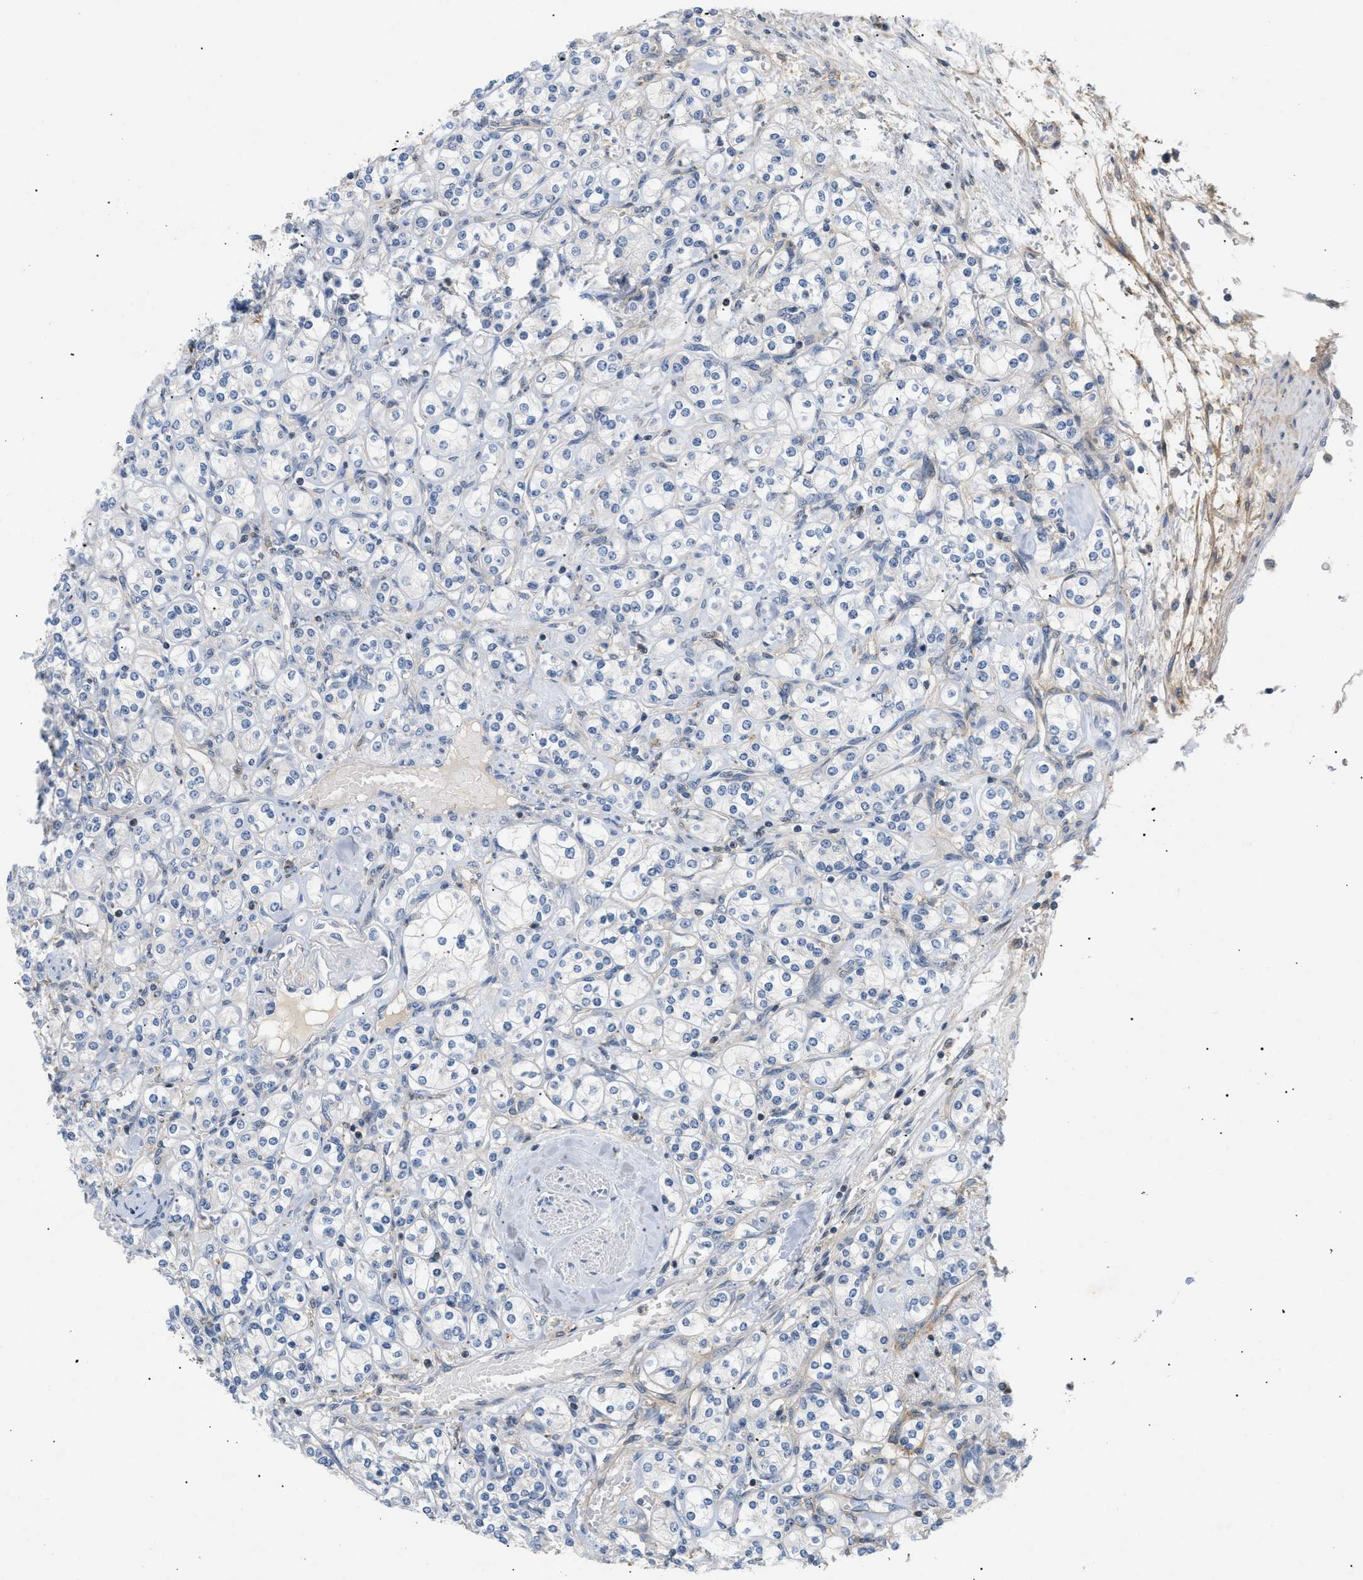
{"staining": {"intensity": "negative", "quantity": "none", "location": "none"}, "tissue": "renal cancer", "cell_type": "Tumor cells", "image_type": "cancer", "snomed": [{"axis": "morphology", "description": "Adenocarcinoma, NOS"}, {"axis": "topography", "description": "Kidney"}], "caption": "Immunohistochemistry (IHC) photomicrograph of human adenocarcinoma (renal) stained for a protein (brown), which displays no expression in tumor cells. The staining was performed using DAB (3,3'-diaminobenzidine) to visualize the protein expression in brown, while the nuclei were stained in blue with hematoxylin (Magnification: 20x).", "gene": "FARS2", "patient": {"sex": "male", "age": 77}}